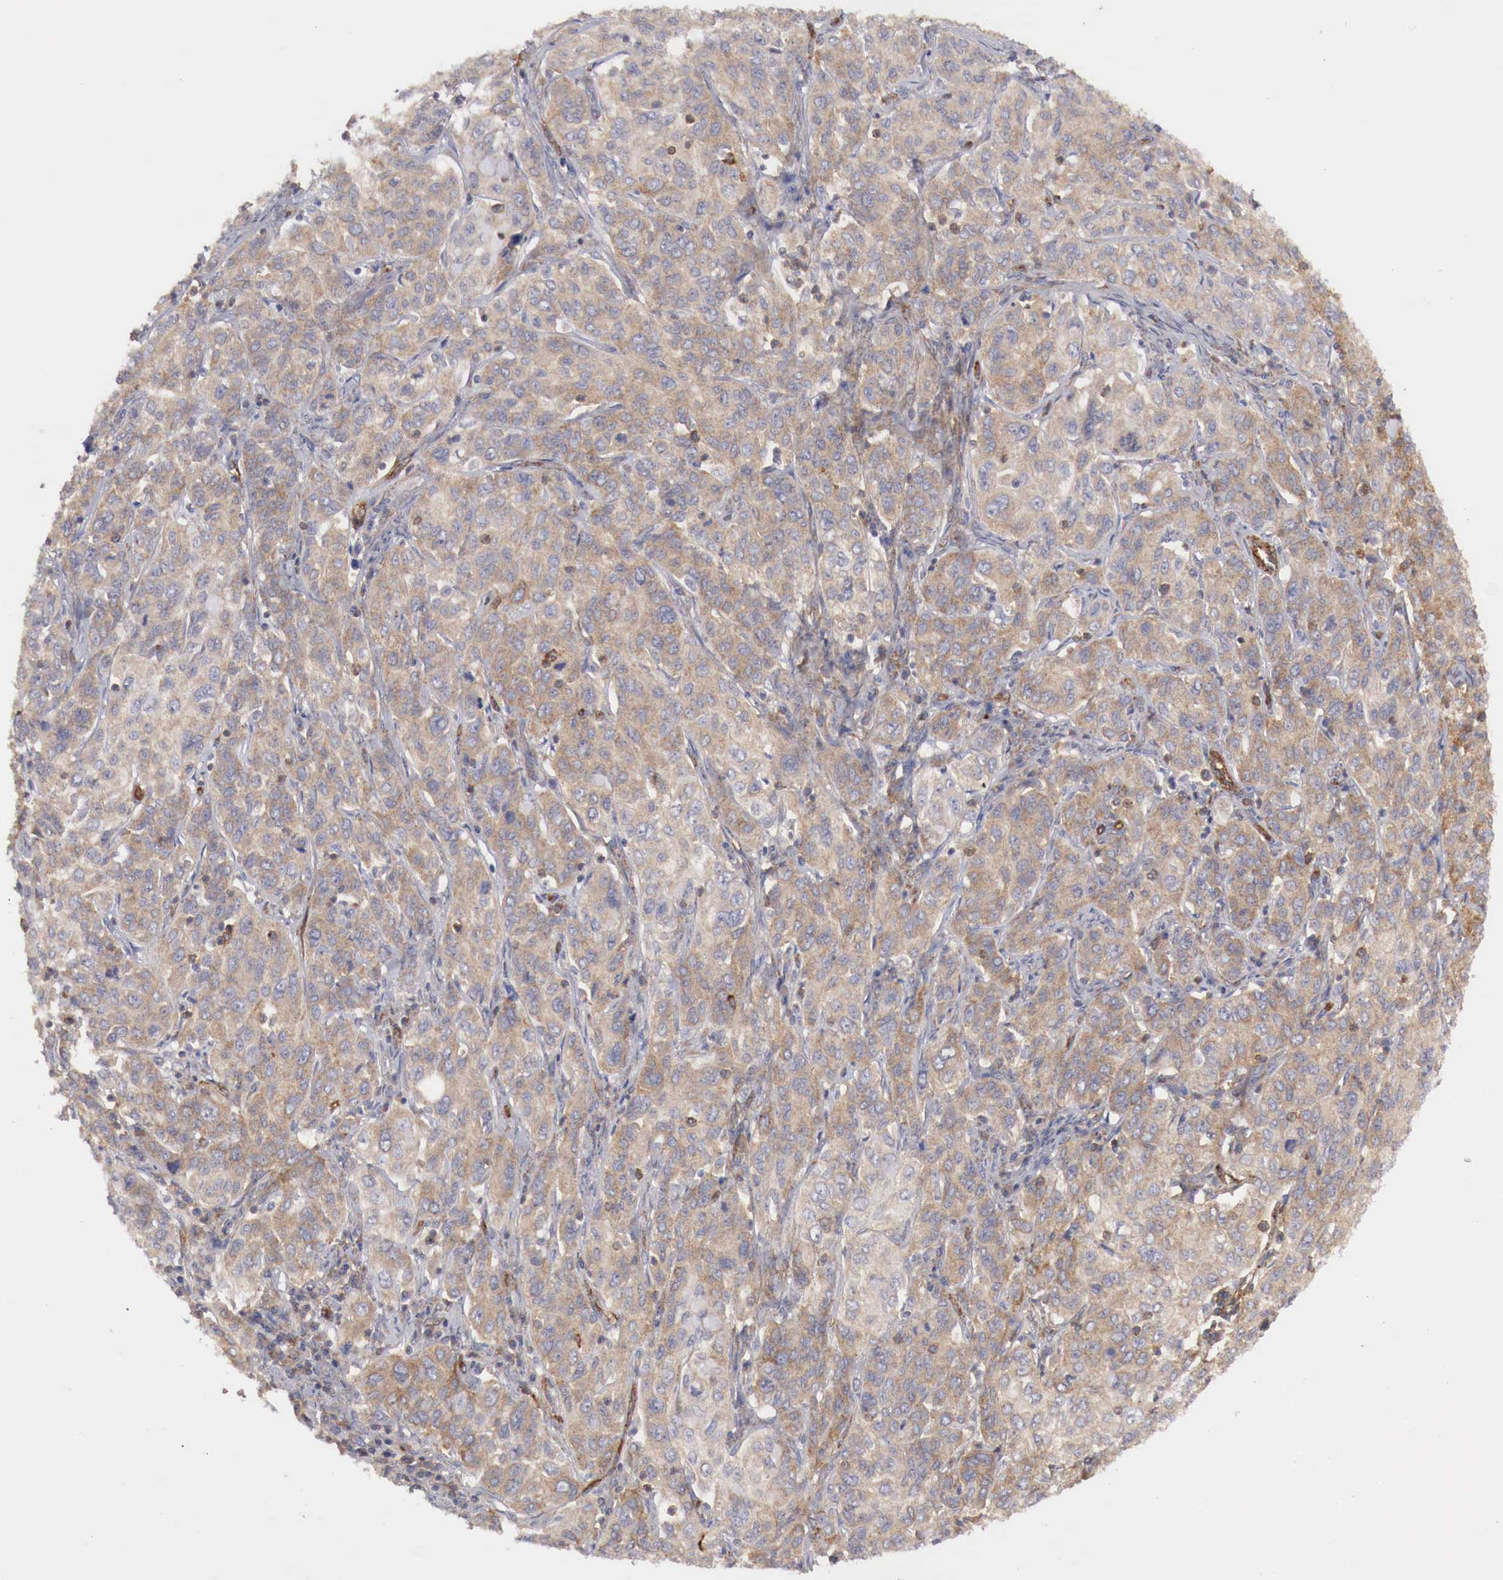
{"staining": {"intensity": "weak", "quantity": ">75%", "location": "cytoplasmic/membranous"}, "tissue": "cervical cancer", "cell_type": "Tumor cells", "image_type": "cancer", "snomed": [{"axis": "morphology", "description": "Squamous cell carcinoma, NOS"}, {"axis": "topography", "description": "Cervix"}], "caption": "This micrograph reveals IHC staining of human cervical squamous cell carcinoma, with low weak cytoplasmic/membranous positivity in about >75% of tumor cells.", "gene": "ARMCX4", "patient": {"sex": "female", "age": 38}}